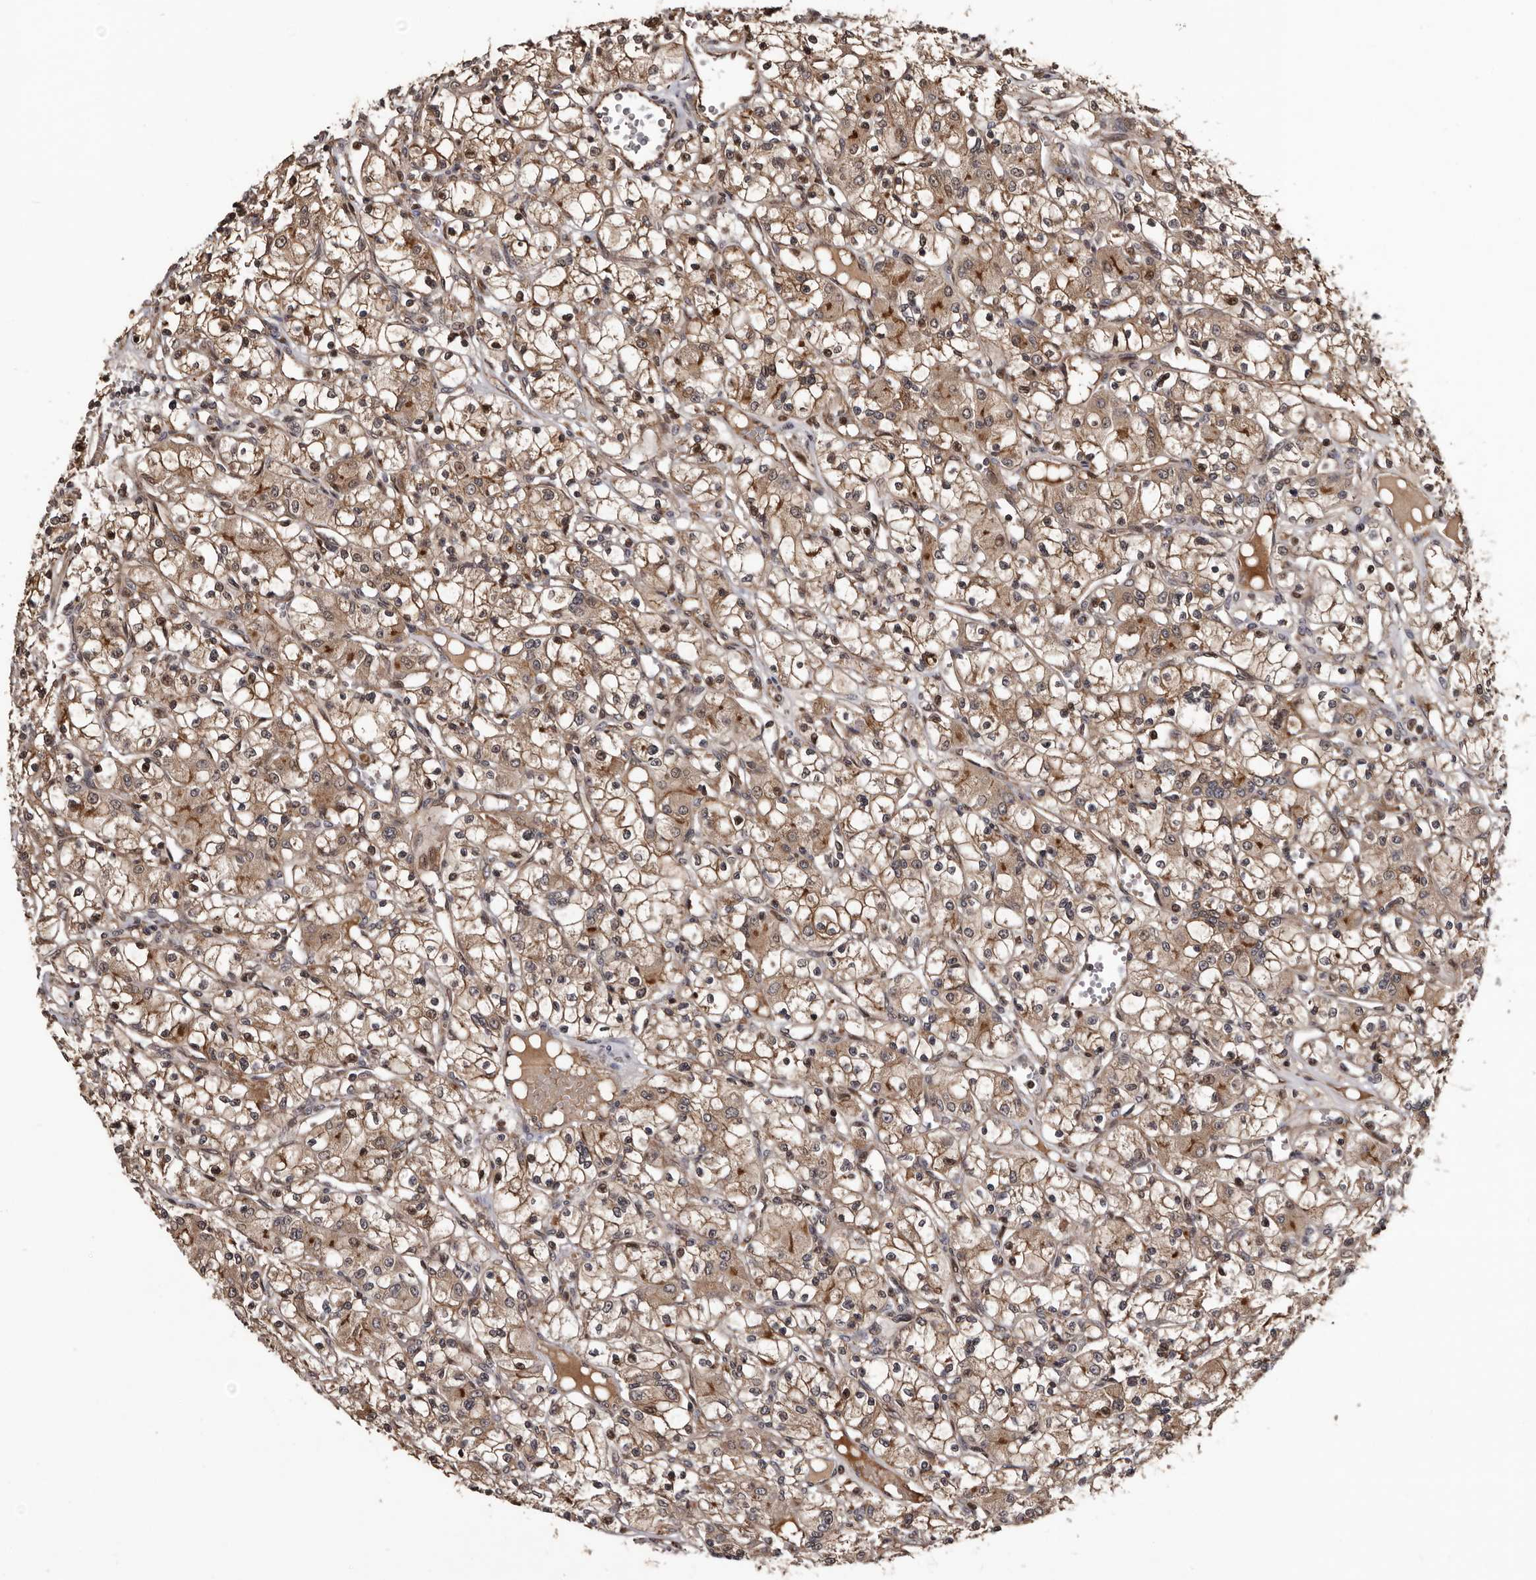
{"staining": {"intensity": "moderate", "quantity": ">75%", "location": "cytoplasmic/membranous"}, "tissue": "renal cancer", "cell_type": "Tumor cells", "image_type": "cancer", "snomed": [{"axis": "morphology", "description": "Adenocarcinoma, NOS"}, {"axis": "topography", "description": "Kidney"}], "caption": "A histopathology image of renal adenocarcinoma stained for a protein displays moderate cytoplasmic/membranous brown staining in tumor cells.", "gene": "SERTAD4", "patient": {"sex": "female", "age": 59}}